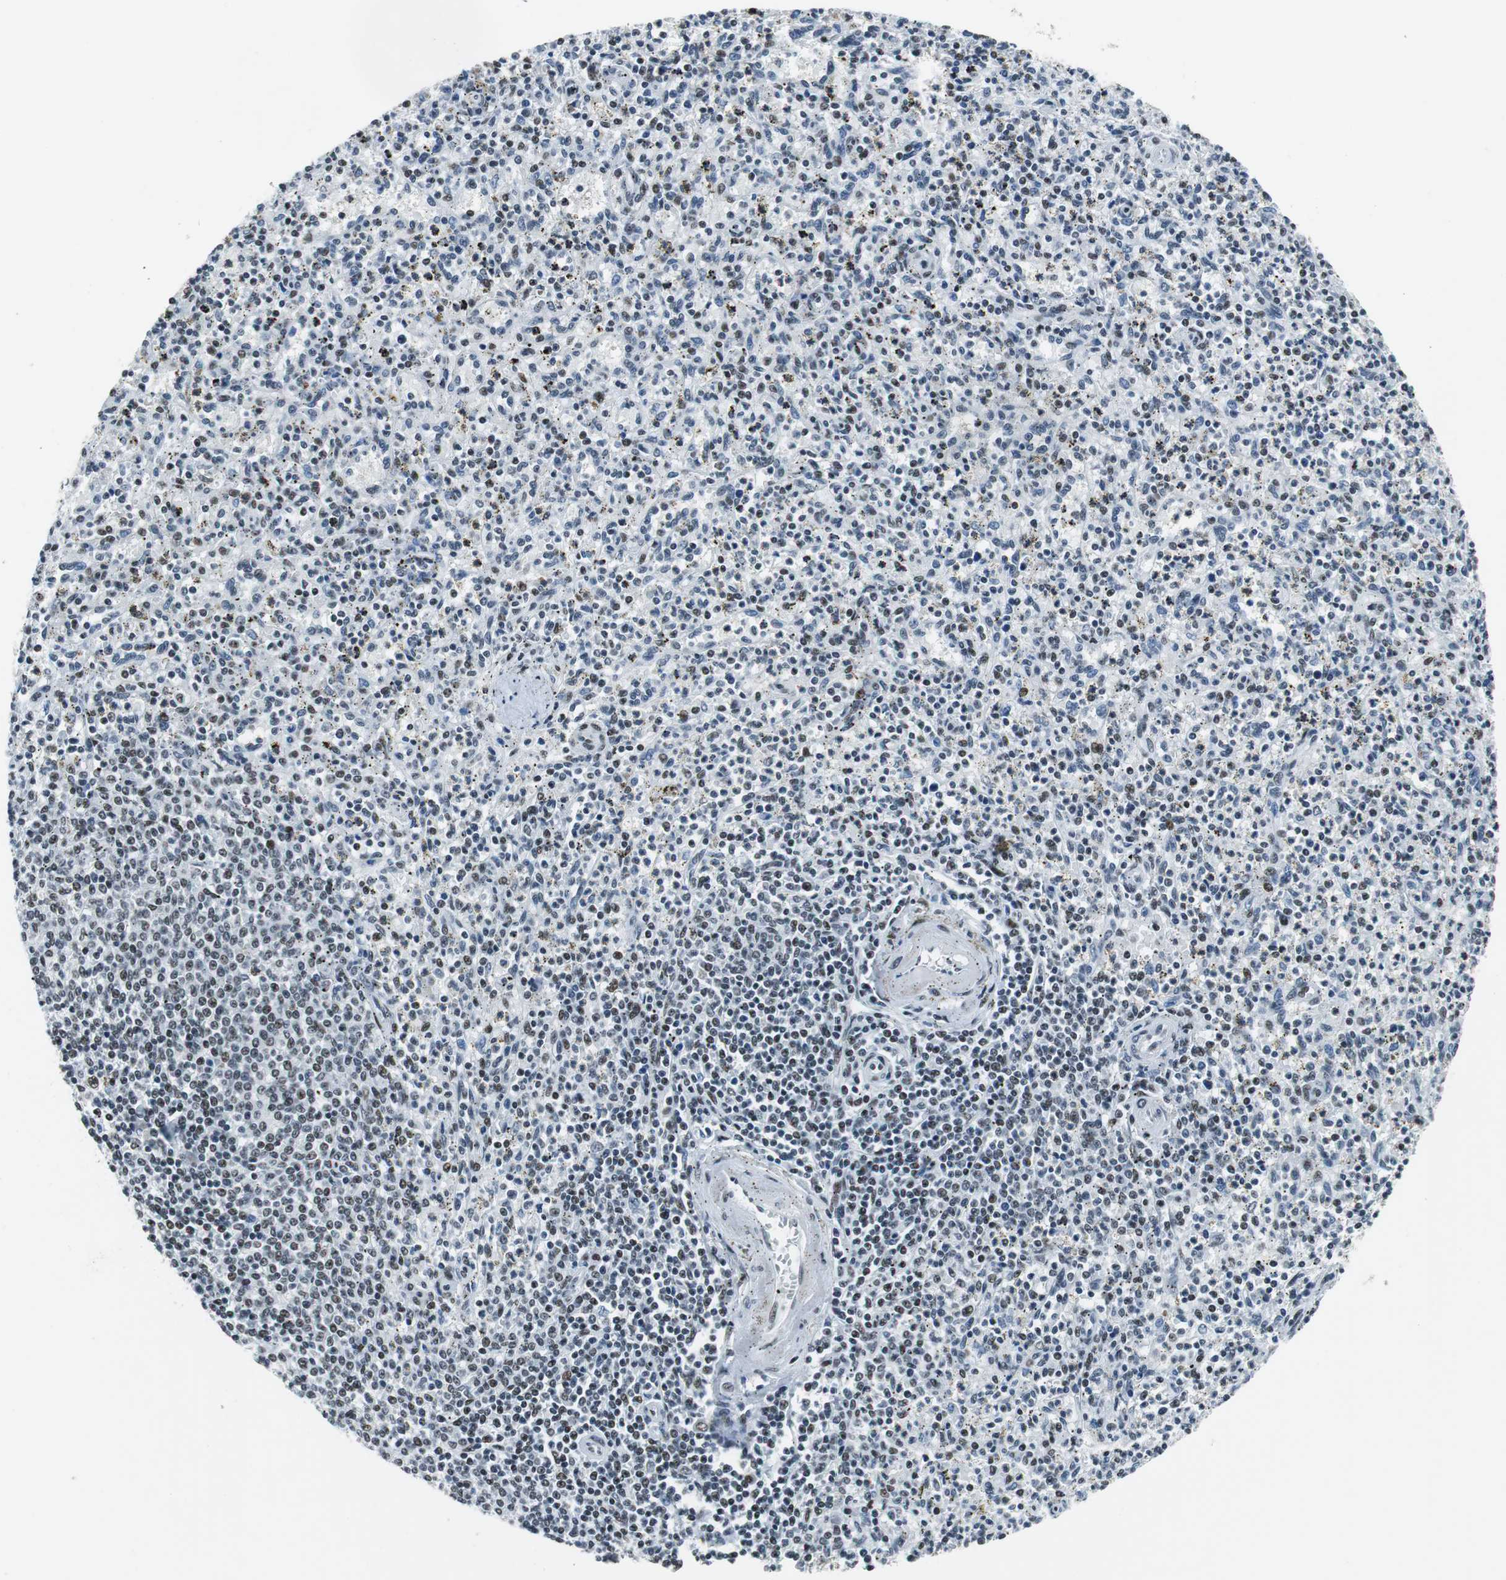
{"staining": {"intensity": "weak", "quantity": "<25%", "location": "nuclear"}, "tissue": "spleen", "cell_type": "Cells in red pulp", "image_type": "normal", "snomed": [{"axis": "morphology", "description": "Normal tissue, NOS"}, {"axis": "topography", "description": "Spleen"}], "caption": "This micrograph is of unremarkable spleen stained with IHC to label a protein in brown with the nuclei are counter-stained blue. There is no positivity in cells in red pulp.", "gene": "HDAC3", "patient": {"sex": "male", "age": 72}}